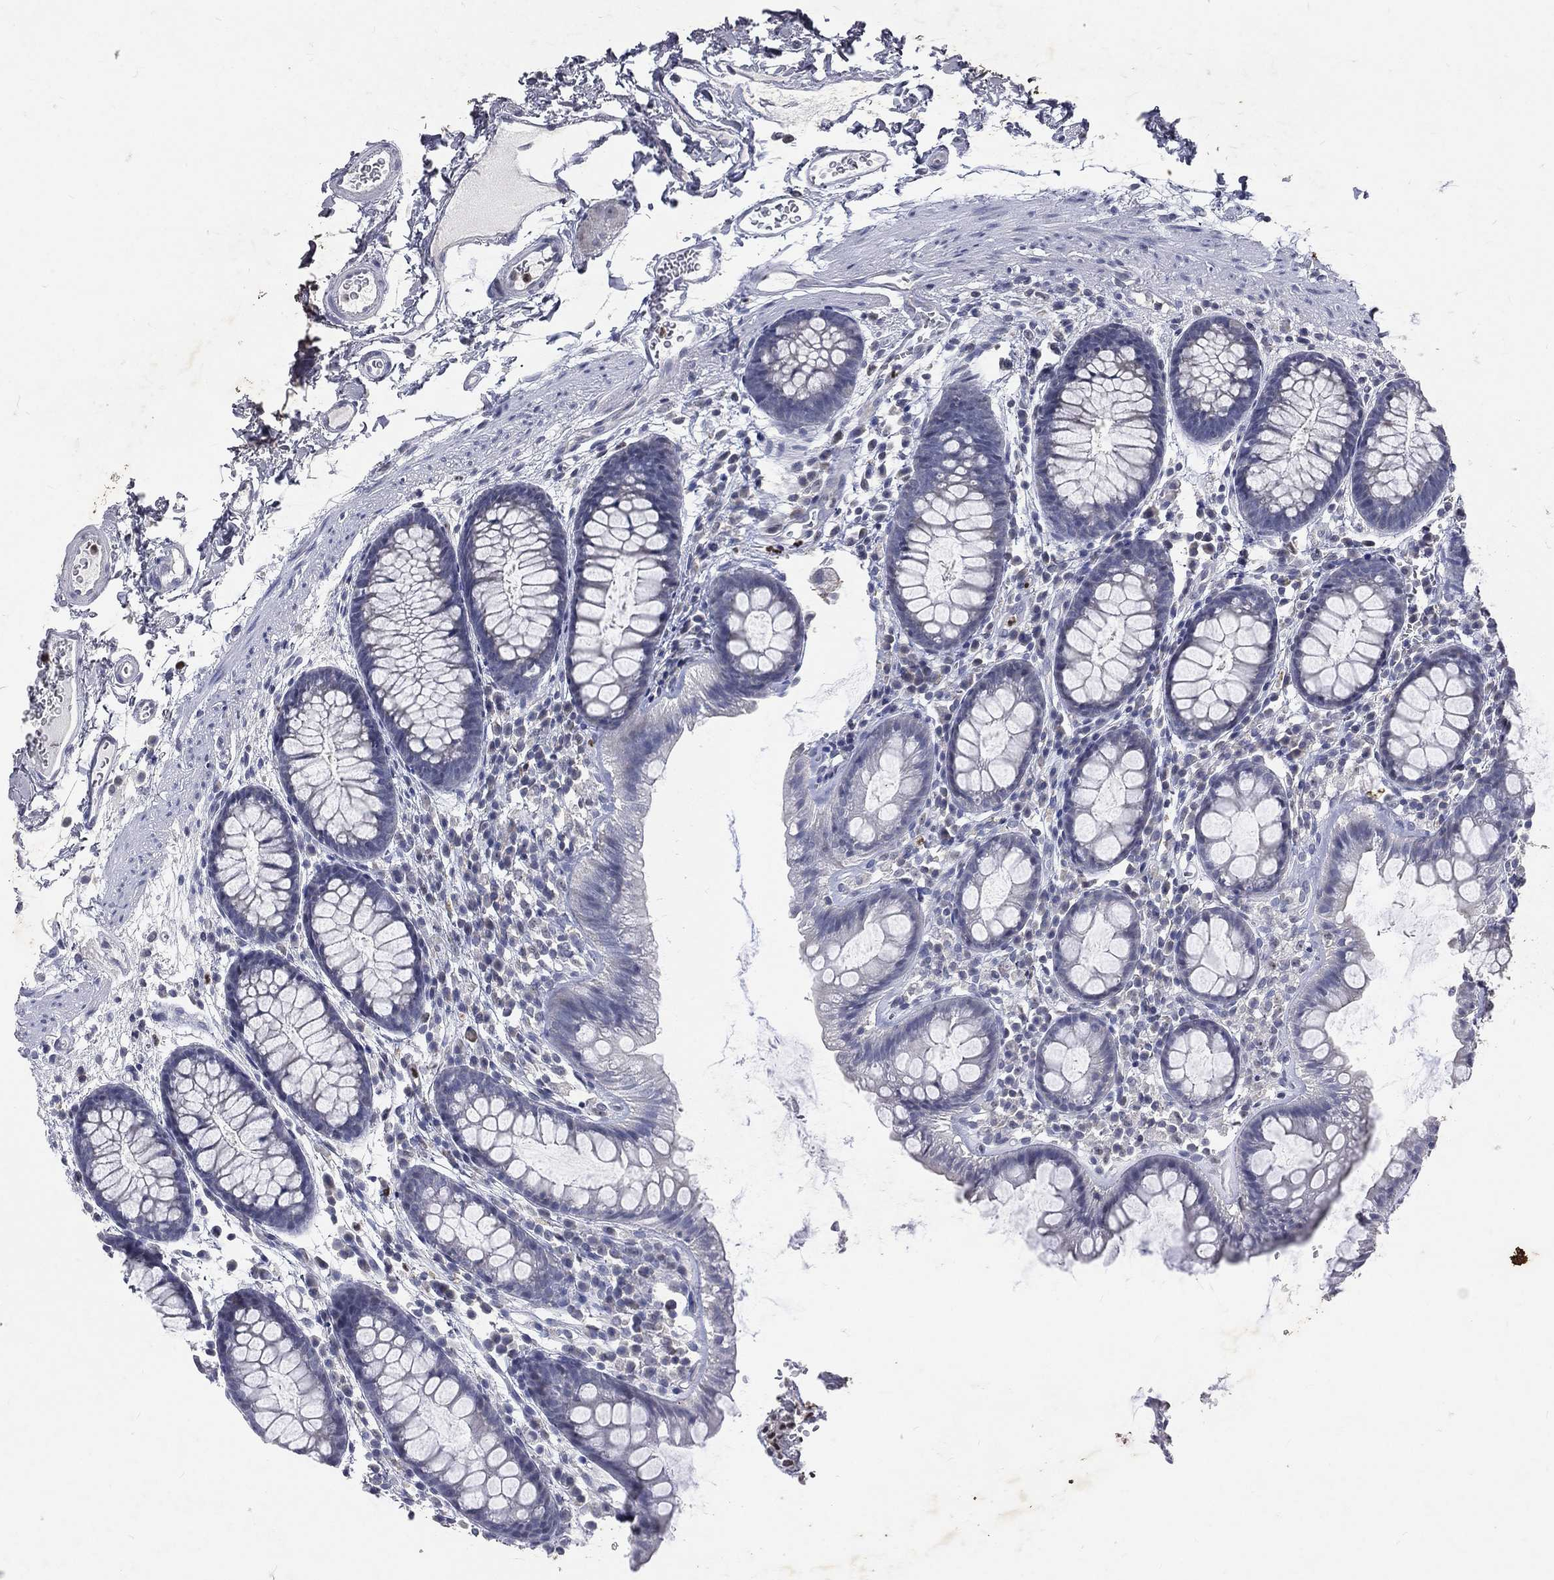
{"staining": {"intensity": "negative", "quantity": "none", "location": "none"}, "tissue": "colon", "cell_type": "Endothelial cells", "image_type": "normal", "snomed": [{"axis": "morphology", "description": "Normal tissue, NOS"}, {"axis": "topography", "description": "Colon"}], "caption": "DAB (3,3'-diaminobenzidine) immunohistochemical staining of benign colon displays no significant expression in endothelial cells. (Stains: DAB (3,3'-diaminobenzidine) immunohistochemistry (IHC) with hematoxylin counter stain, Microscopy: brightfield microscopy at high magnification).", "gene": "SLC34A2", "patient": {"sex": "male", "age": 76}}